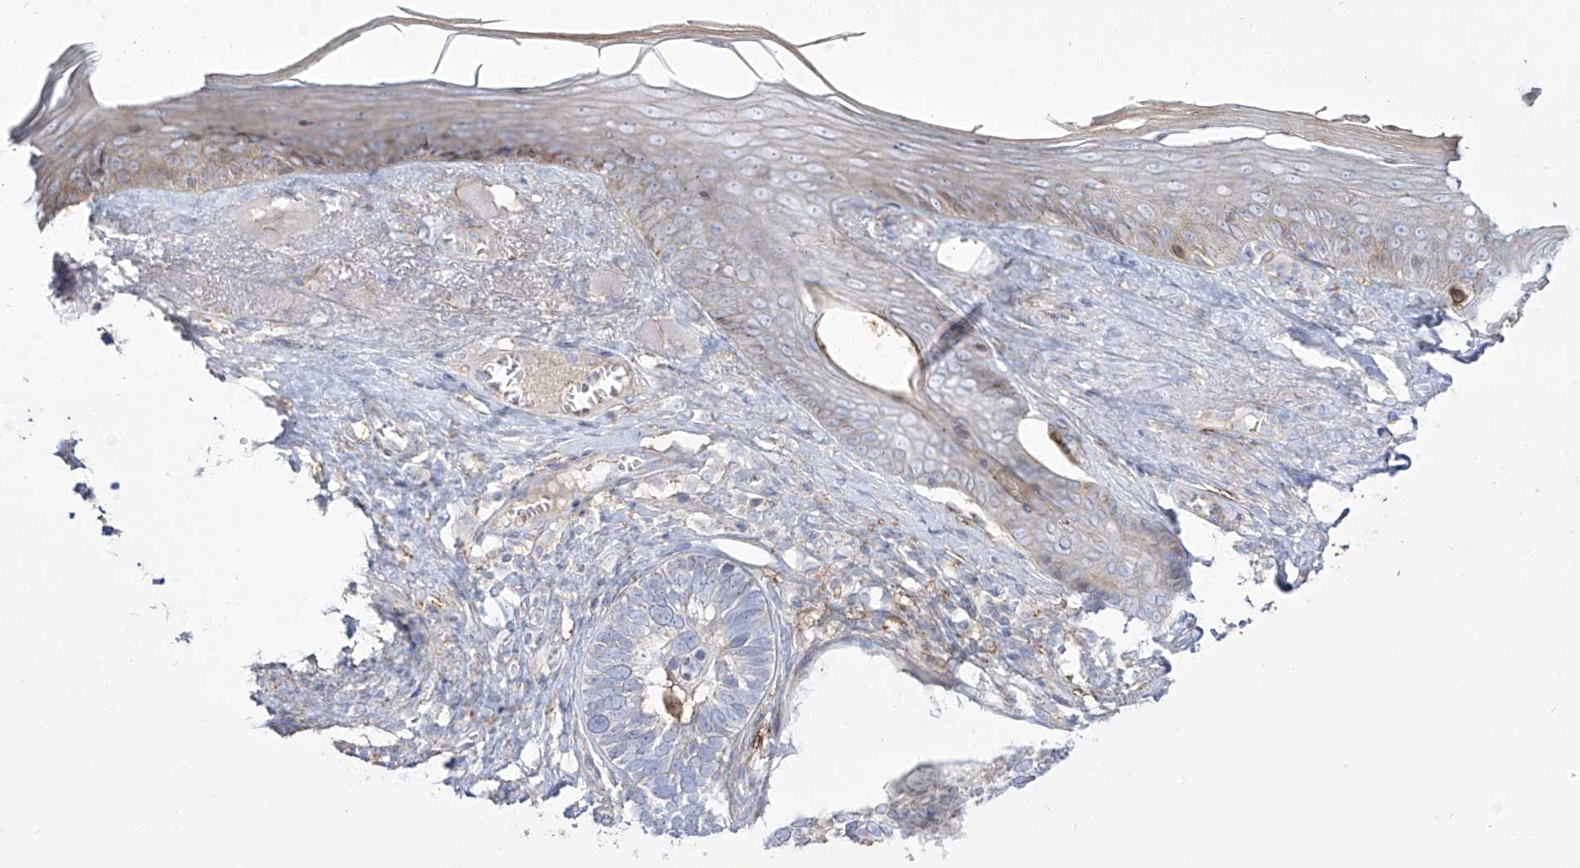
{"staining": {"intensity": "negative", "quantity": "none", "location": "none"}, "tissue": "skin cancer", "cell_type": "Tumor cells", "image_type": "cancer", "snomed": [{"axis": "morphology", "description": "Basal cell carcinoma"}, {"axis": "topography", "description": "Skin"}], "caption": "Human skin cancer (basal cell carcinoma) stained for a protein using immunohistochemistry (IHC) shows no positivity in tumor cells.", "gene": "ZGRF1", "patient": {"sex": "male", "age": 62}}